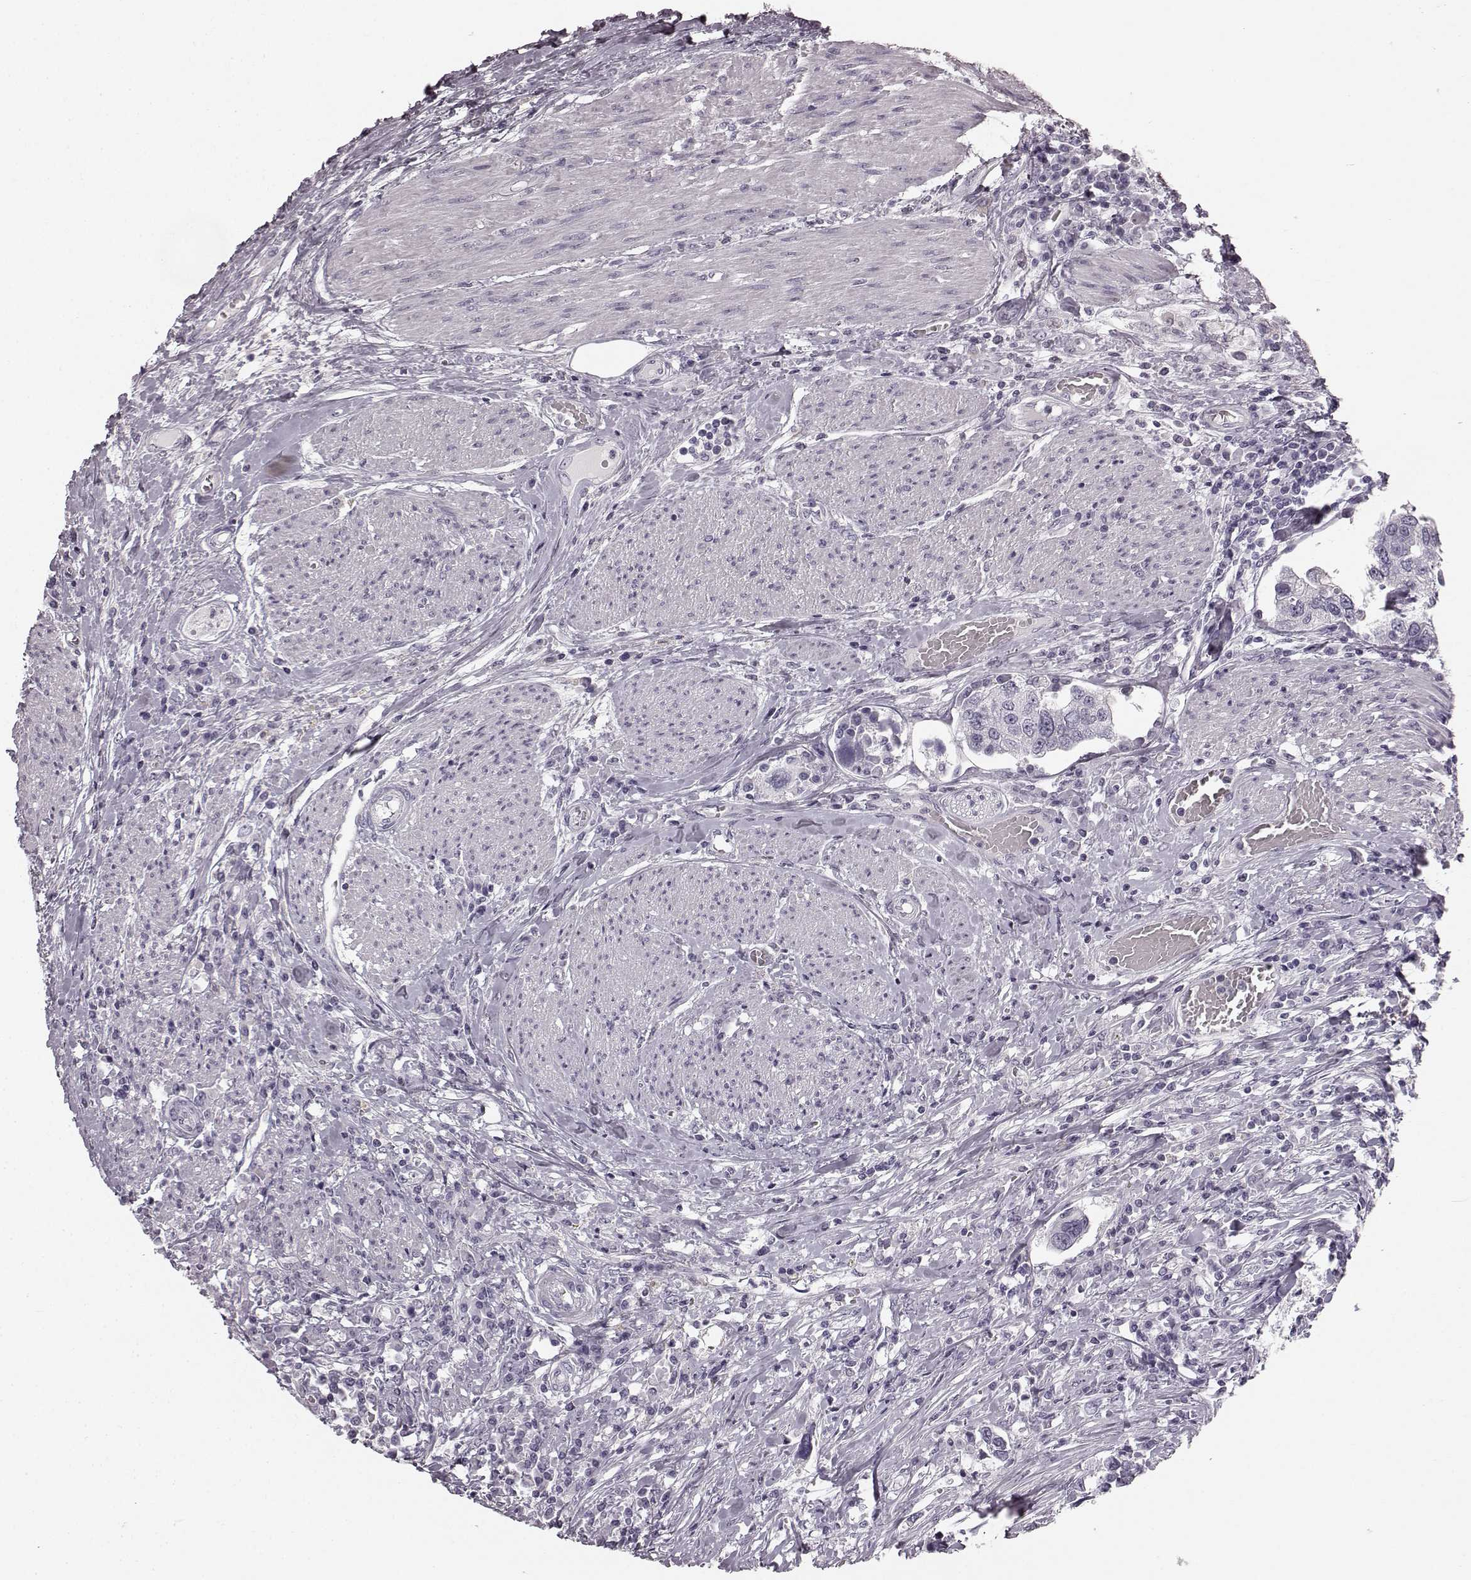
{"staining": {"intensity": "negative", "quantity": "none", "location": "none"}, "tissue": "urothelial cancer", "cell_type": "Tumor cells", "image_type": "cancer", "snomed": [{"axis": "morphology", "description": "Urothelial carcinoma, NOS"}, {"axis": "morphology", "description": "Urothelial carcinoma, High grade"}, {"axis": "topography", "description": "Urinary bladder"}], "caption": "IHC histopathology image of neoplastic tissue: urothelial cancer stained with DAB shows no significant protein positivity in tumor cells.", "gene": "TMPRSS15", "patient": {"sex": "male", "age": 63}}